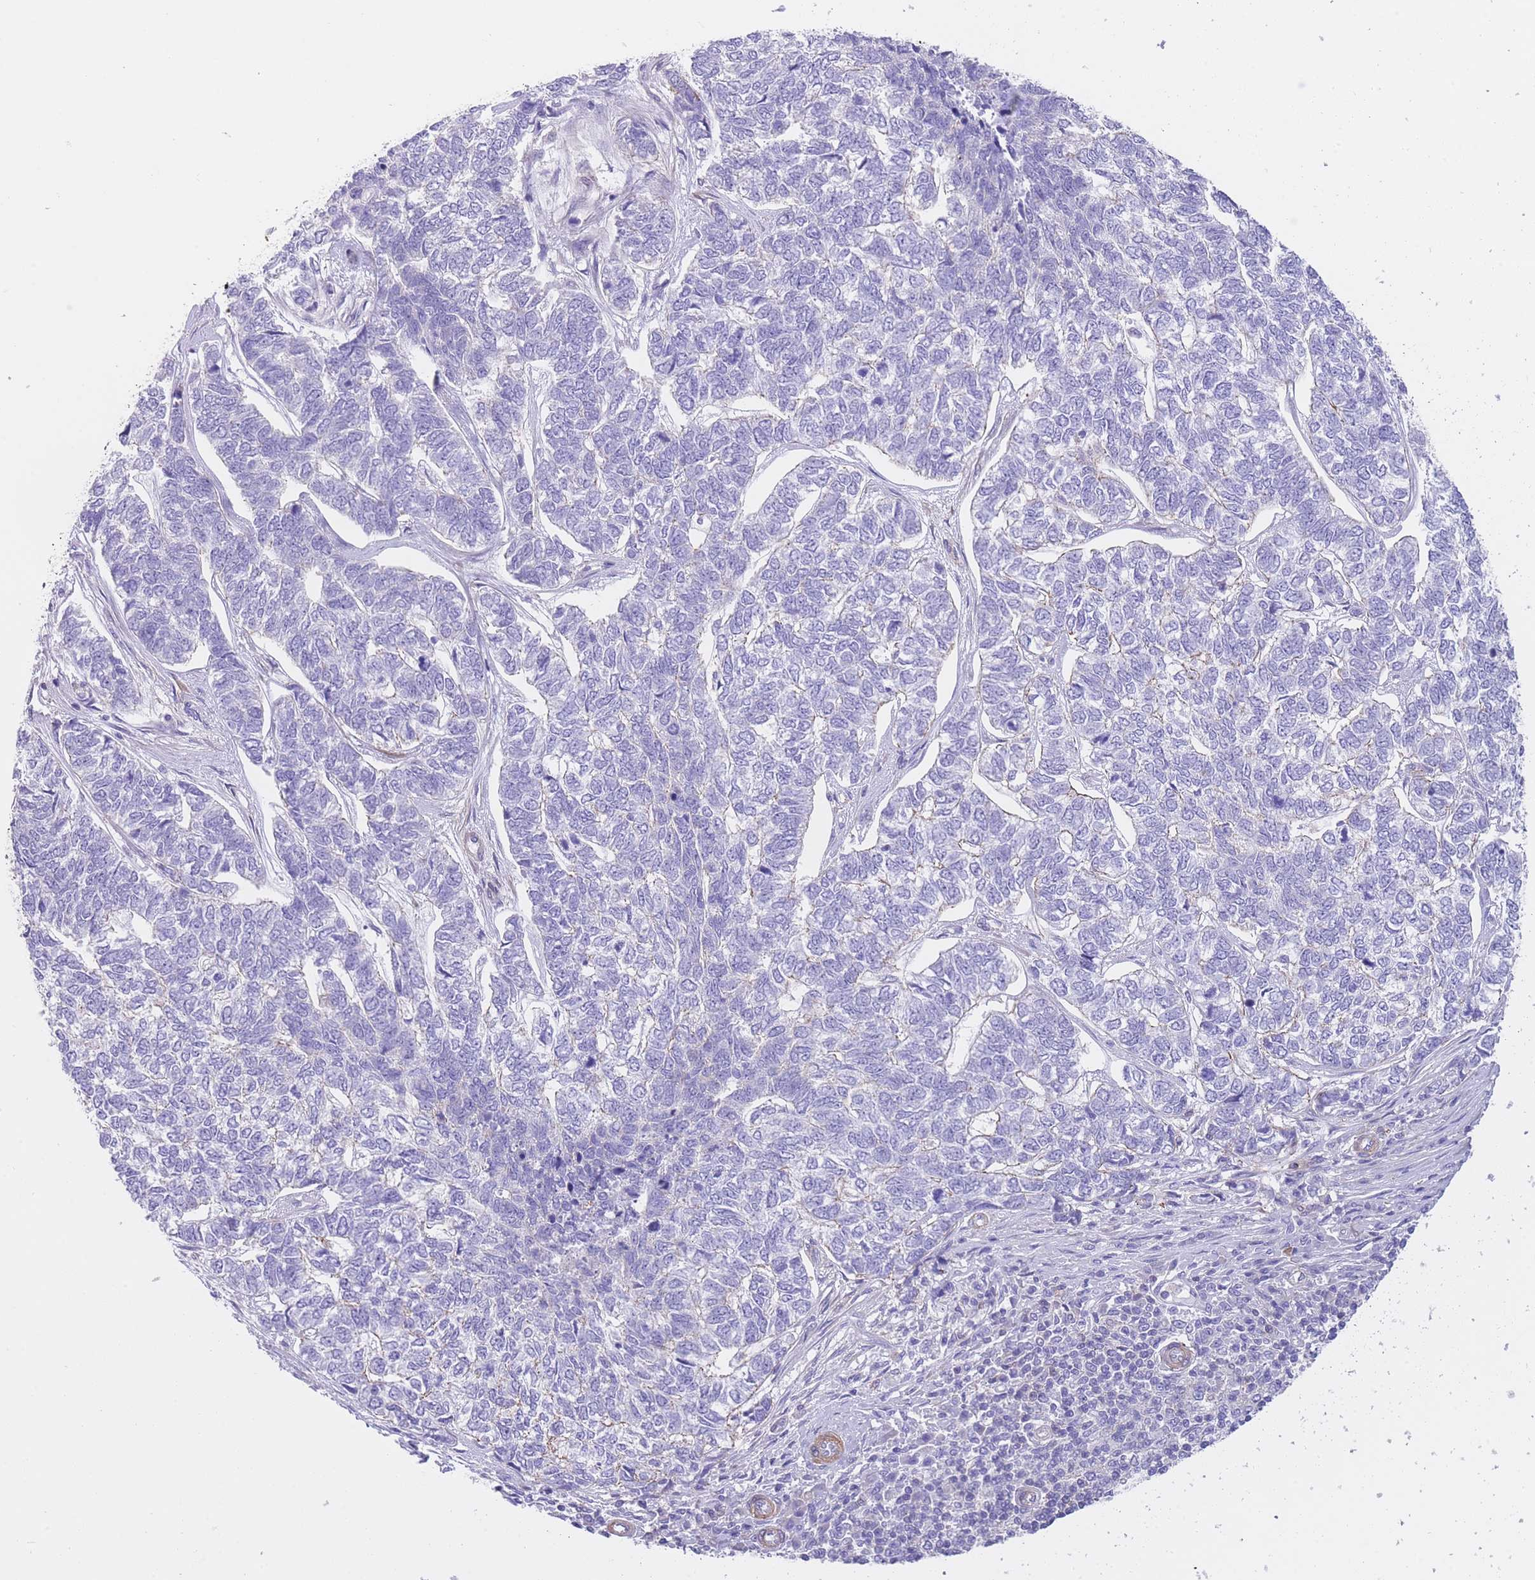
{"staining": {"intensity": "negative", "quantity": "none", "location": "none"}, "tissue": "skin cancer", "cell_type": "Tumor cells", "image_type": "cancer", "snomed": [{"axis": "morphology", "description": "Basal cell carcinoma"}, {"axis": "topography", "description": "Skin"}], "caption": "Image shows no protein staining in tumor cells of skin cancer tissue.", "gene": "LDB3", "patient": {"sex": "female", "age": 65}}